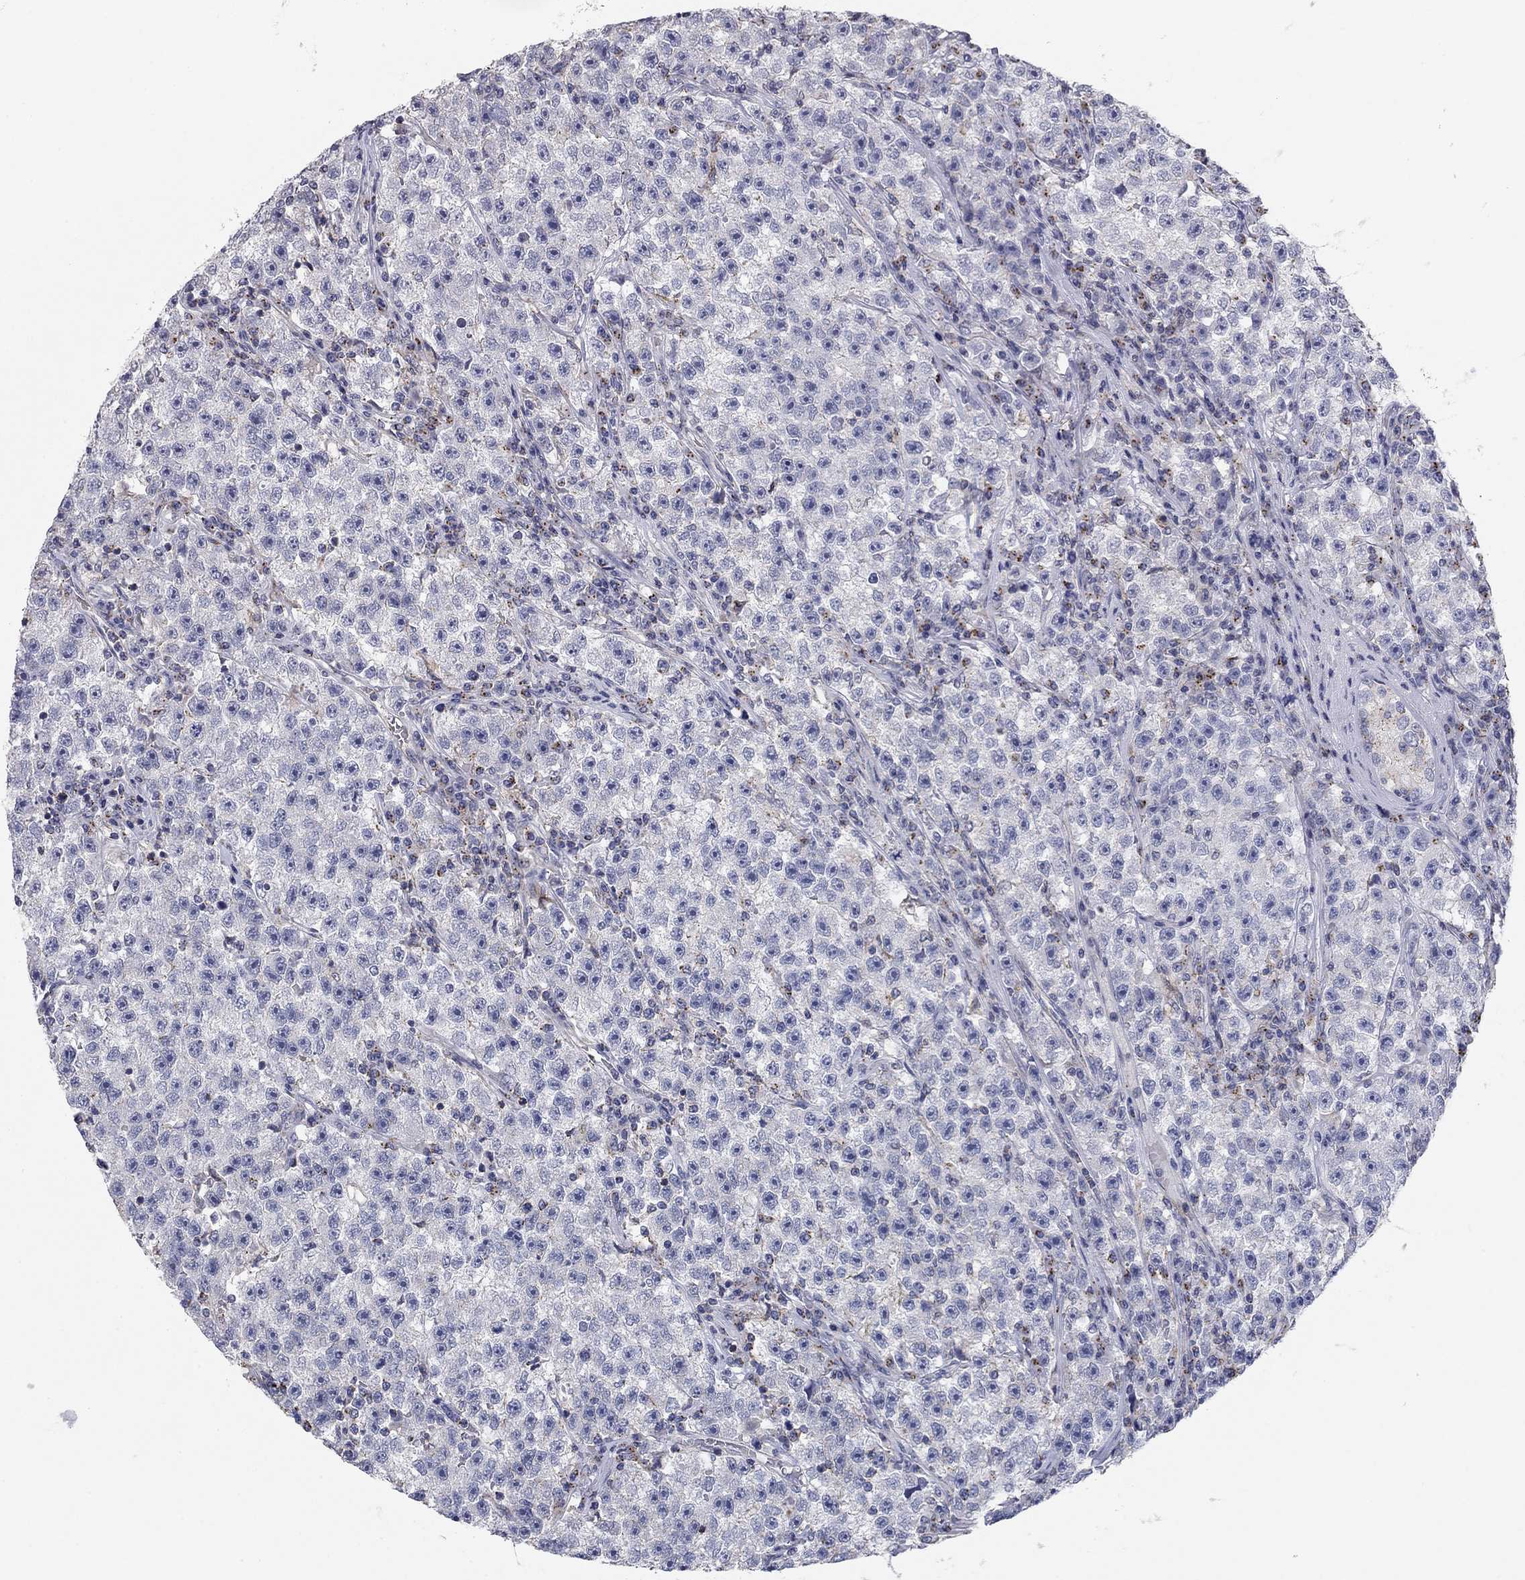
{"staining": {"intensity": "negative", "quantity": "none", "location": "none"}, "tissue": "testis cancer", "cell_type": "Tumor cells", "image_type": "cancer", "snomed": [{"axis": "morphology", "description": "Seminoma, NOS"}, {"axis": "topography", "description": "Testis"}], "caption": "Protein analysis of testis seminoma exhibits no significant staining in tumor cells.", "gene": "SEPTIN3", "patient": {"sex": "male", "age": 22}}